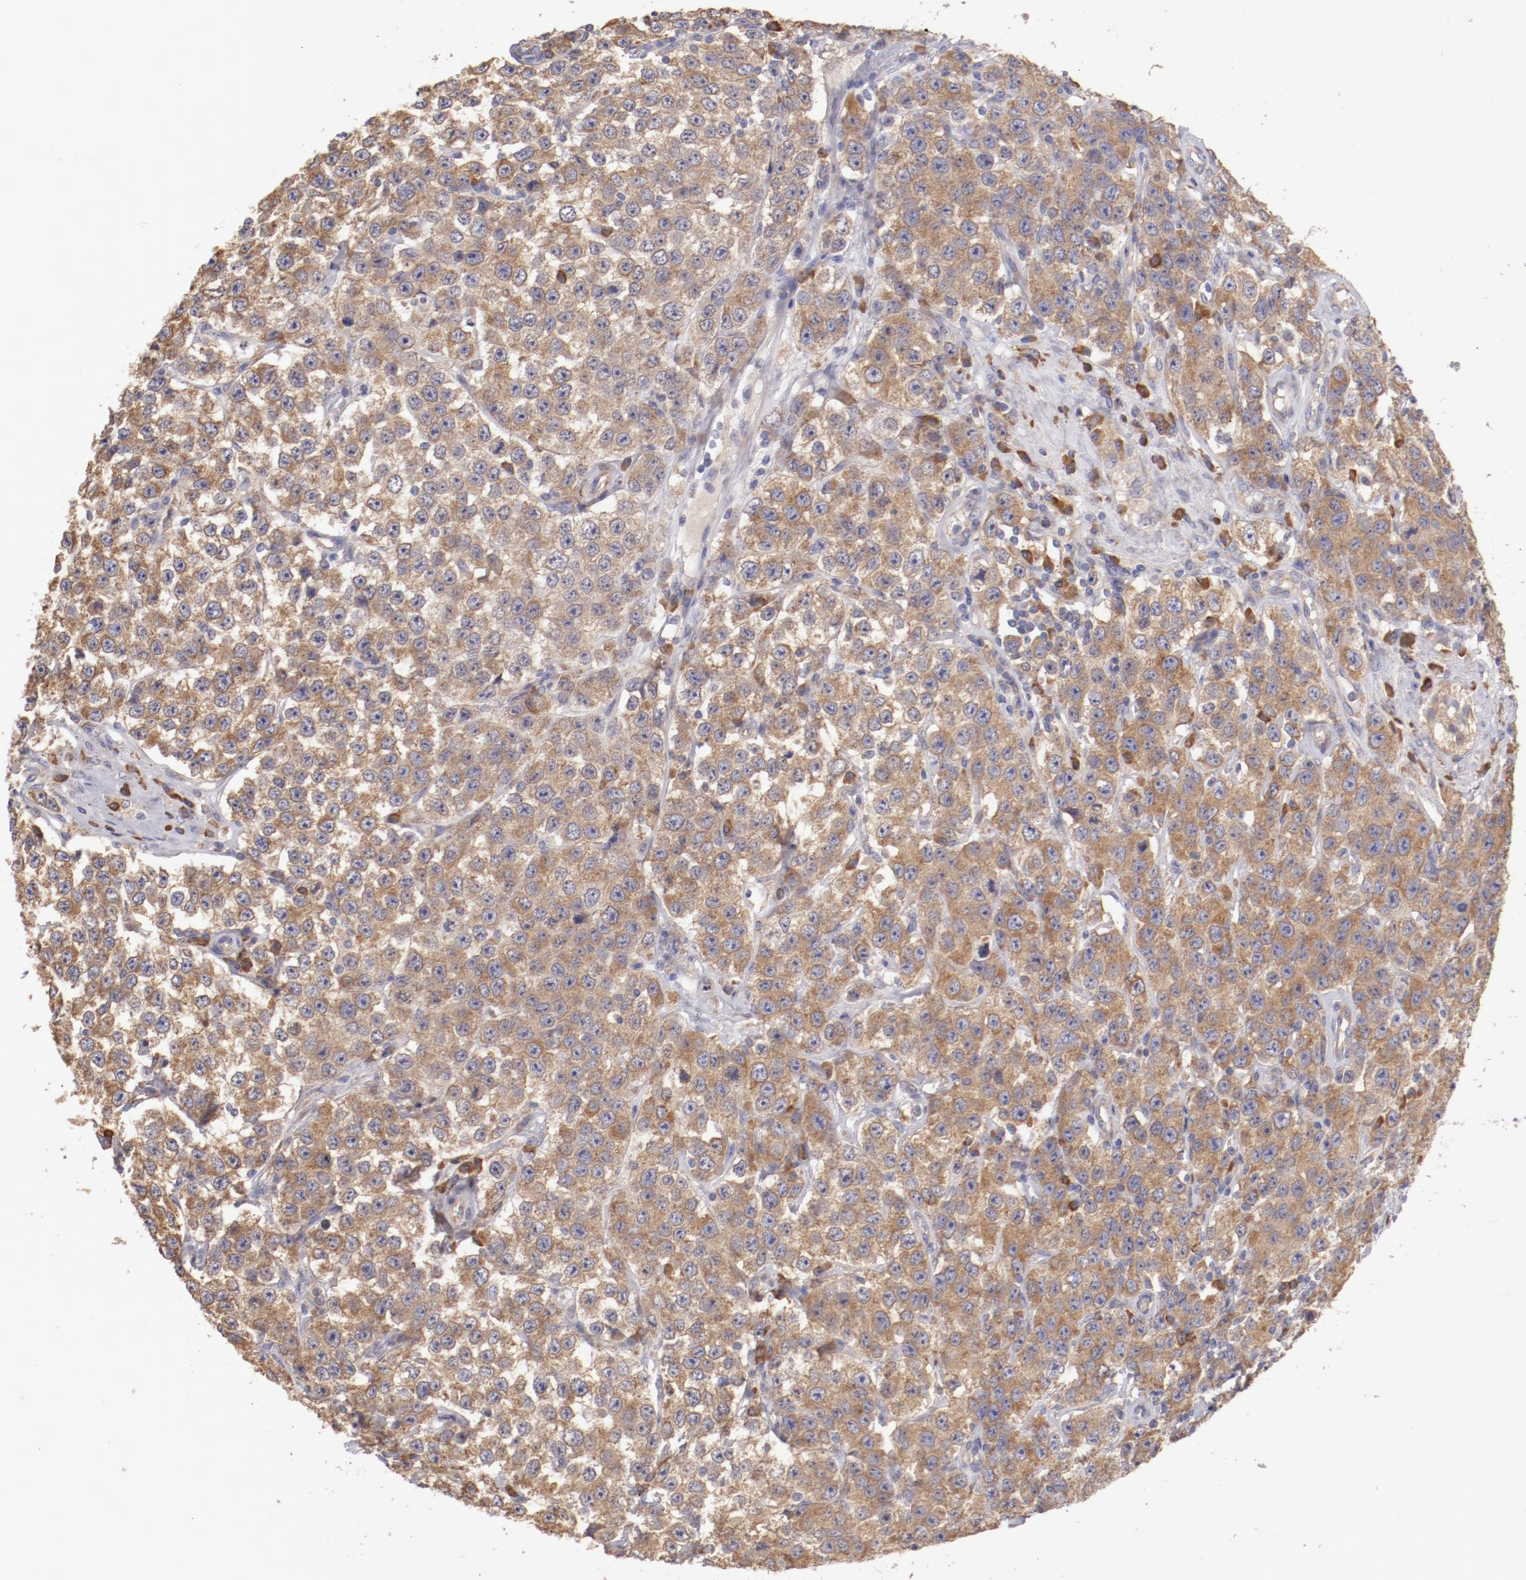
{"staining": {"intensity": "moderate", "quantity": ">75%", "location": "cytoplasmic/membranous"}, "tissue": "testis cancer", "cell_type": "Tumor cells", "image_type": "cancer", "snomed": [{"axis": "morphology", "description": "Seminoma, NOS"}, {"axis": "topography", "description": "Testis"}], "caption": "A medium amount of moderate cytoplasmic/membranous positivity is seen in approximately >75% of tumor cells in testis cancer (seminoma) tissue.", "gene": "ENTPD5", "patient": {"sex": "male", "age": 52}}